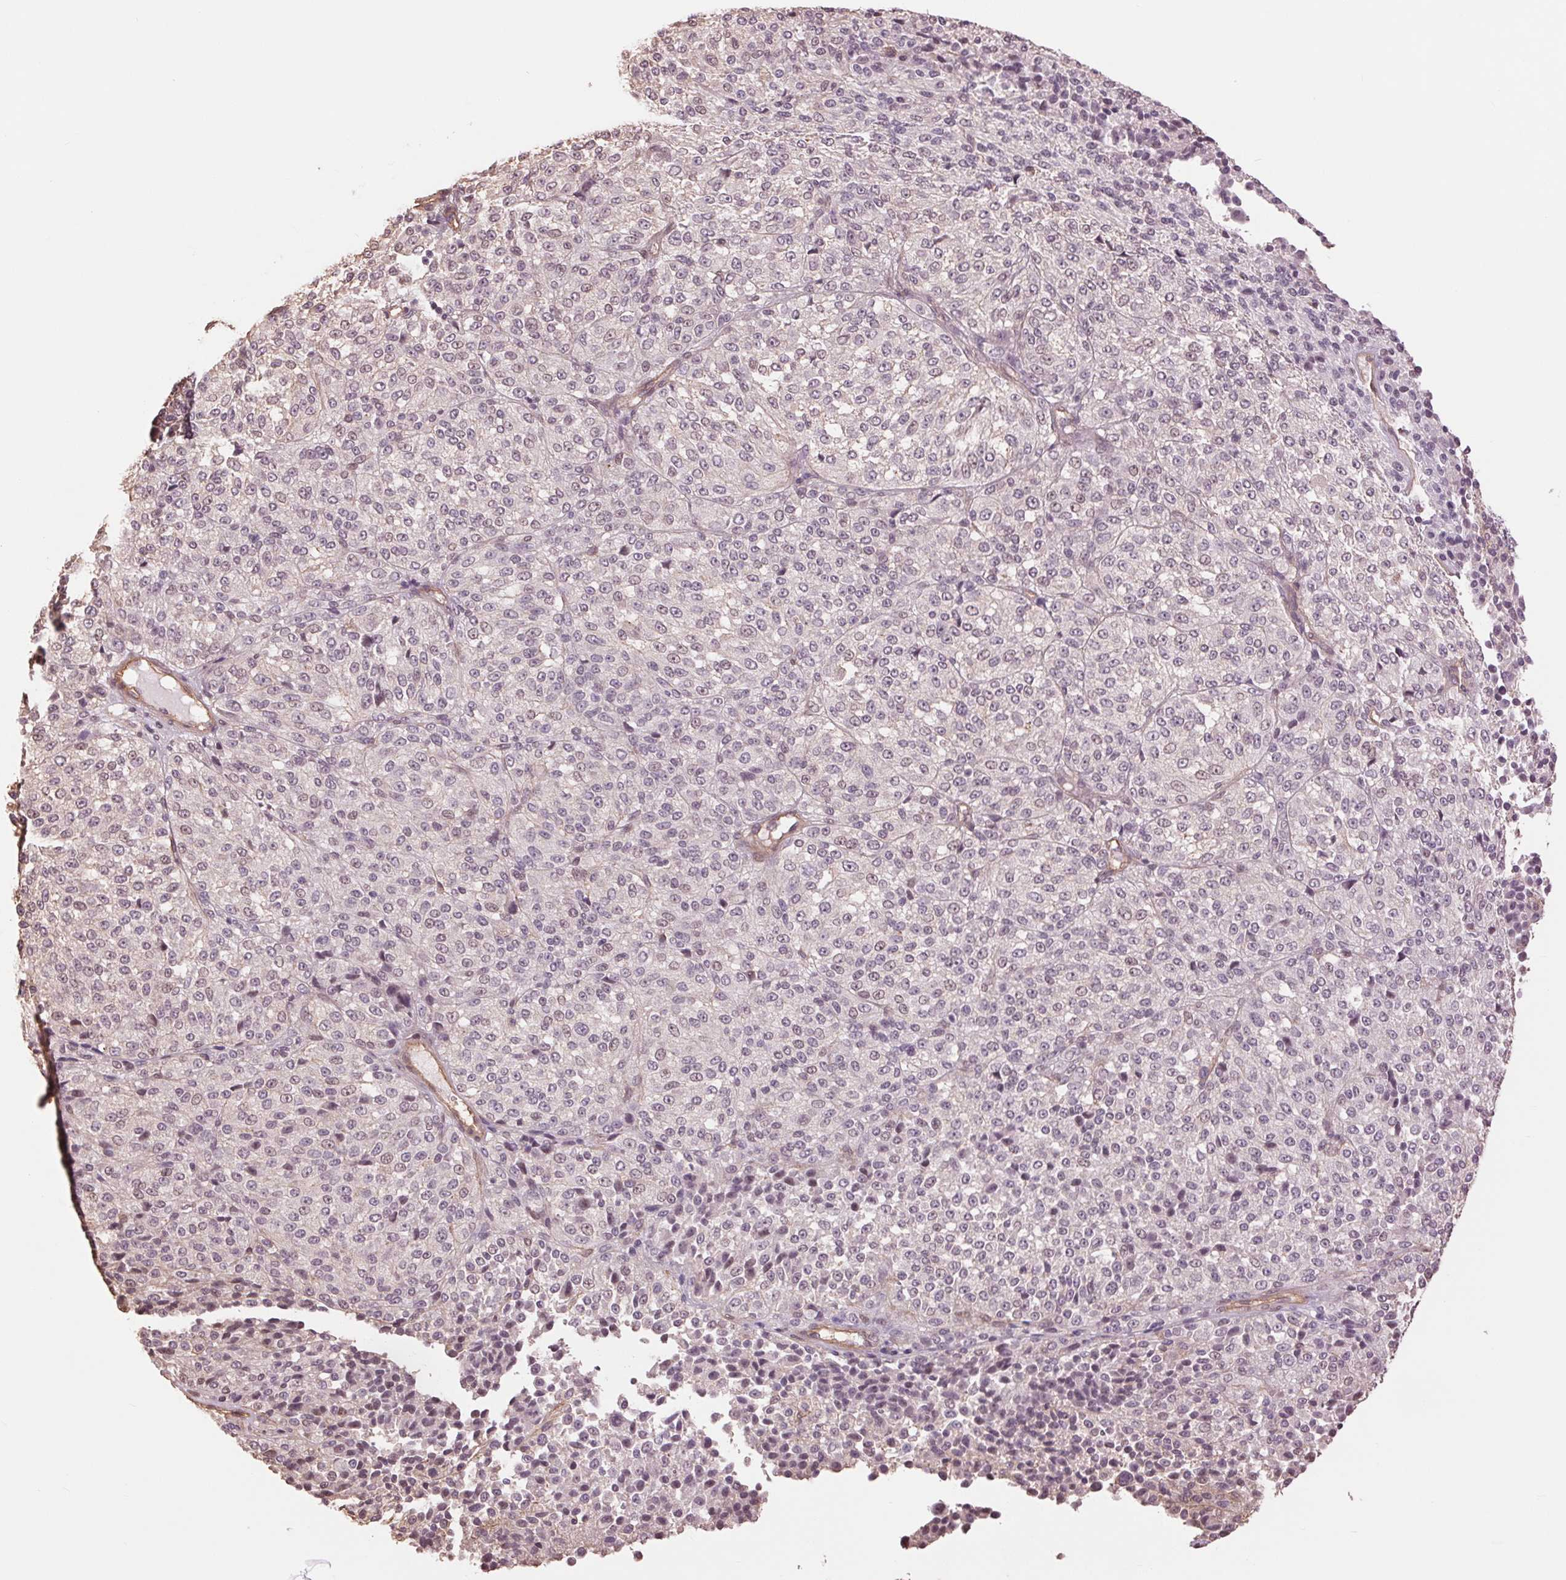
{"staining": {"intensity": "negative", "quantity": "none", "location": "none"}, "tissue": "melanoma", "cell_type": "Tumor cells", "image_type": "cancer", "snomed": [{"axis": "morphology", "description": "Malignant melanoma, Metastatic site"}, {"axis": "topography", "description": "Brain"}], "caption": "The image reveals no staining of tumor cells in malignant melanoma (metastatic site). Brightfield microscopy of immunohistochemistry stained with DAB (3,3'-diaminobenzidine) (brown) and hematoxylin (blue), captured at high magnification.", "gene": "PALM", "patient": {"sex": "female", "age": 56}}